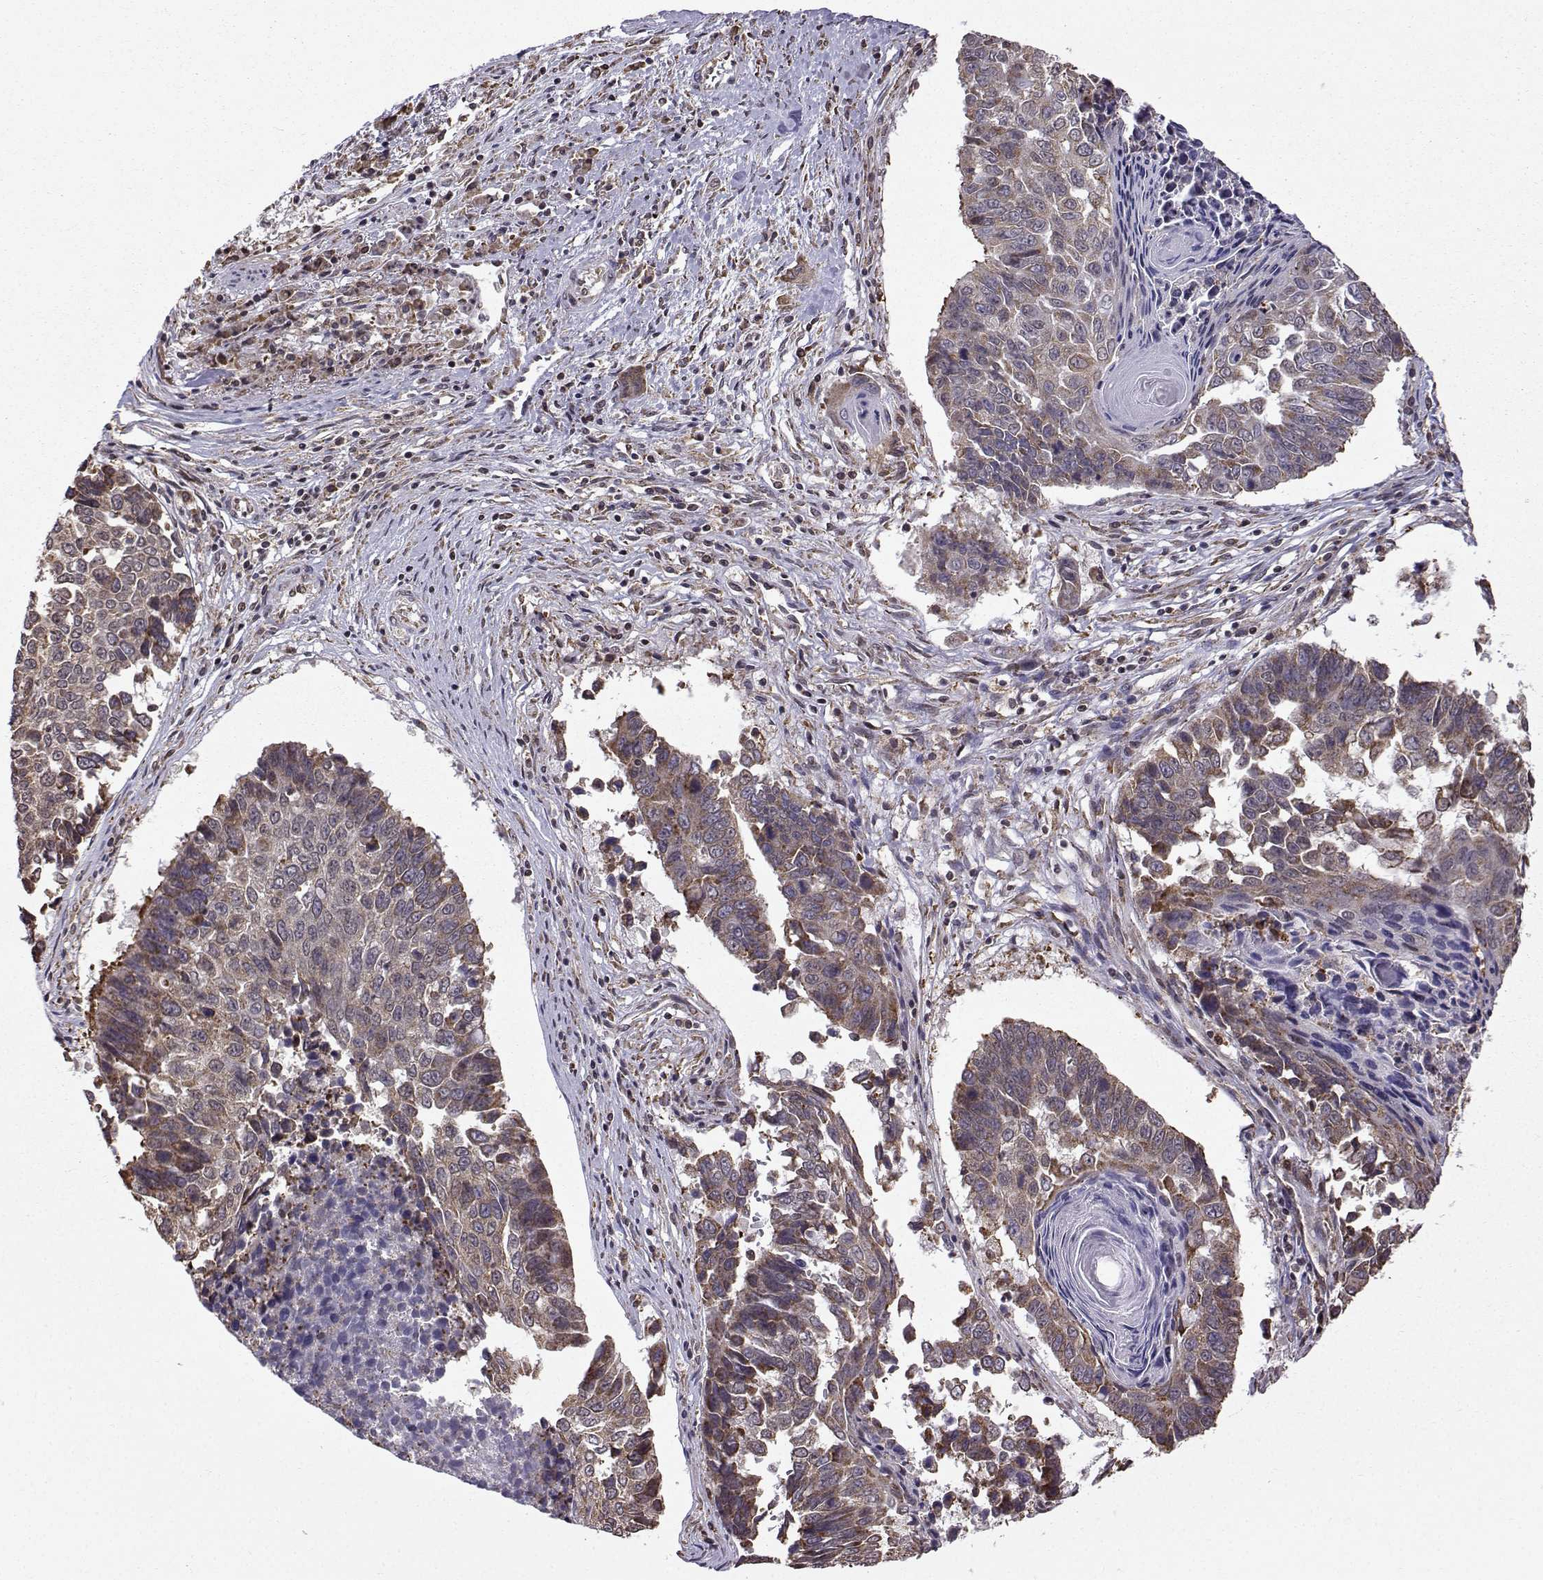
{"staining": {"intensity": "weak", "quantity": "<25%", "location": "cytoplasmic/membranous"}, "tissue": "lung cancer", "cell_type": "Tumor cells", "image_type": "cancer", "snomed": [{"axis": "morphology", "description": "Squamous cell carcinoma, NOS"}, {"axis": "topography", "description": "Lung"}], "caption": "IHC image of neoplastic tissue: lung cancer stained with DAB (3,3'-diaminobenzidine) demonstrates no significant protein positivity in tumor cells.", "gene": "EZH1", "patient": {"sex": "male", "age": 73}}